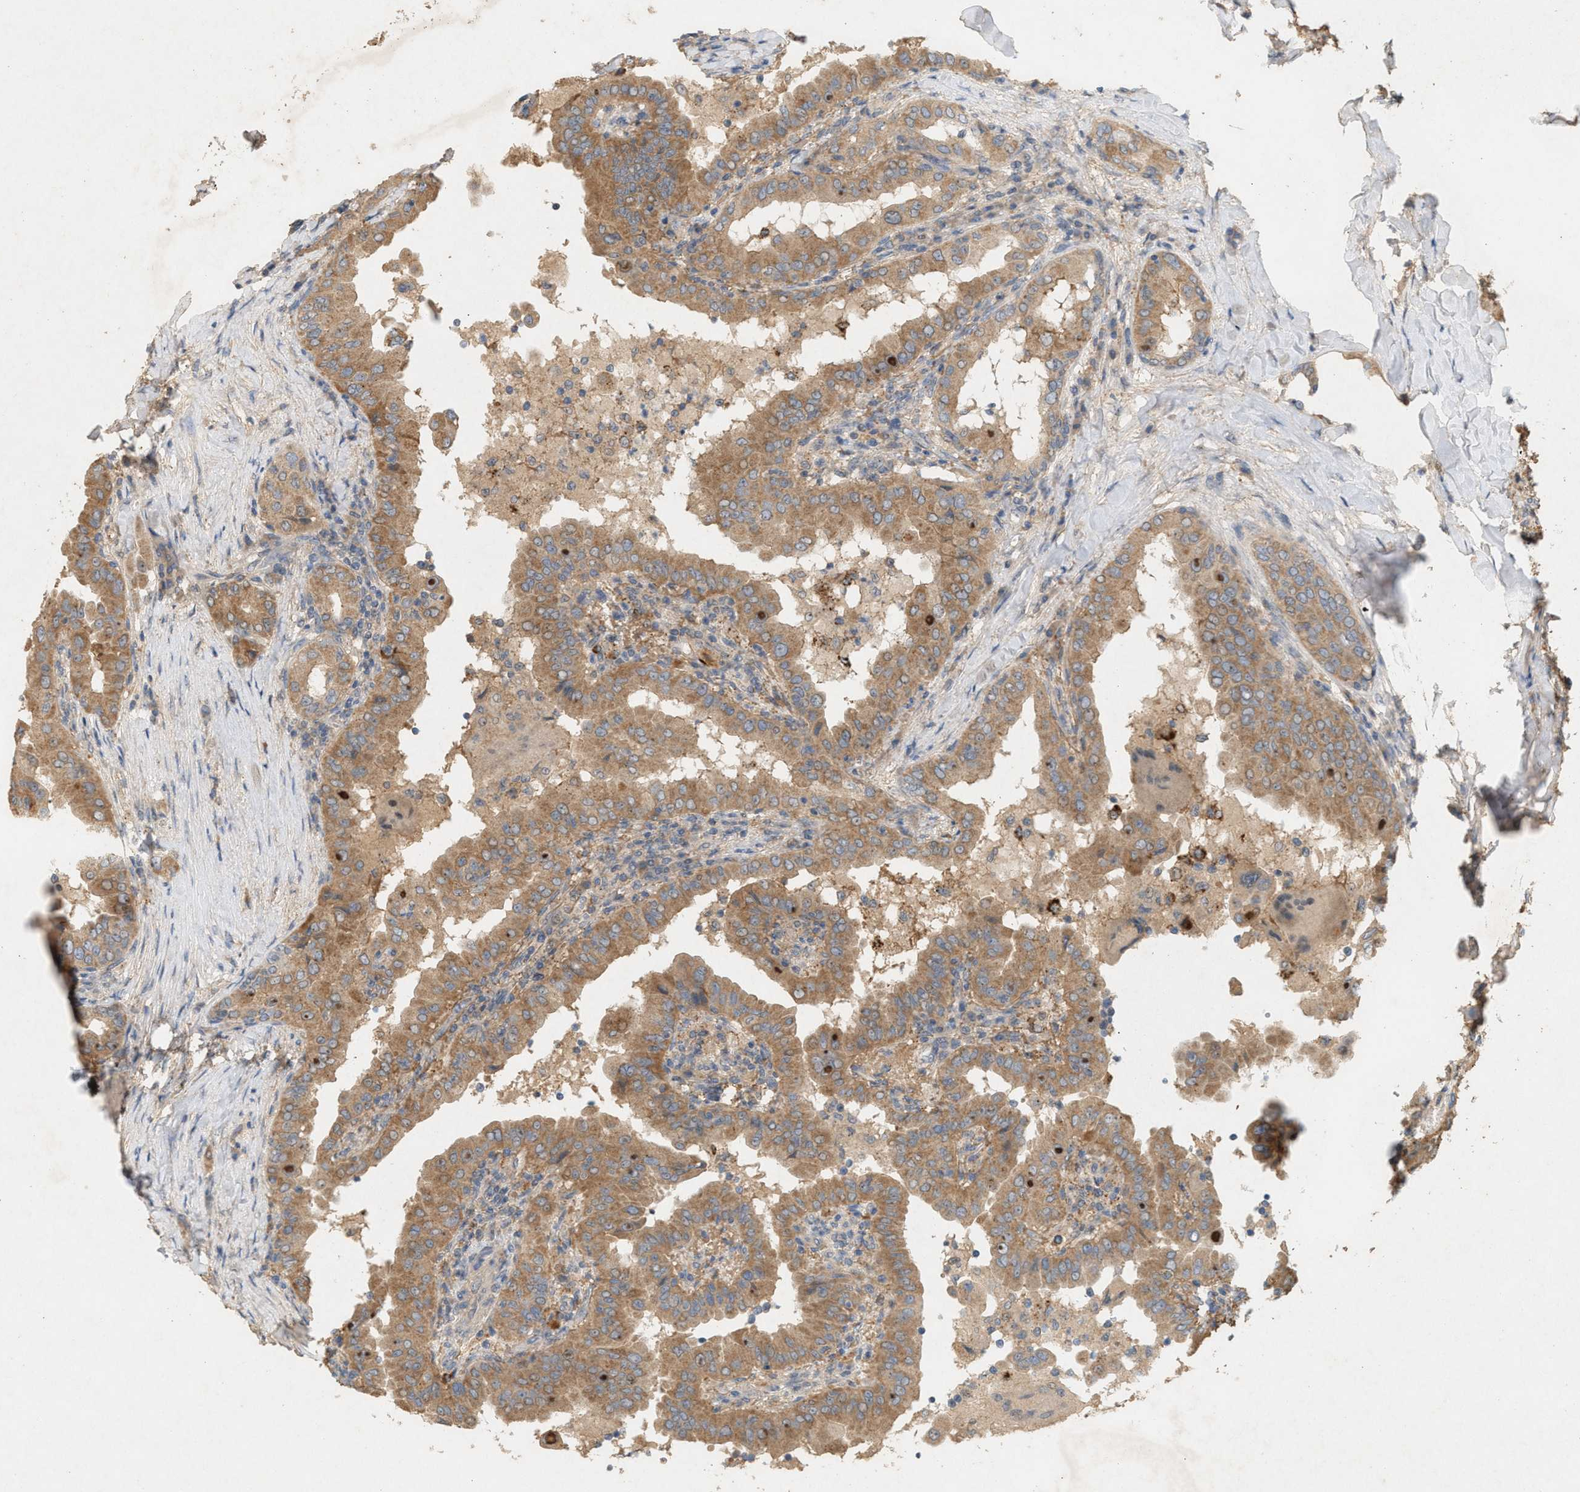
{"staining": {"intensity": "moderate", "quantity": ">75%", "location": "cytoplasmic/membranous"}, "tissue": "thyroid cancer", "cell_type": "Tumor cells", "image_type": "cancer", "snomed": [{"axis": "morphology", "description": "Papillary adenocarcinoma, NOS"}, {"axis": "topography", "description": "Thyroid gland"}], "caption": "An image of human thyroid papillary adenocarcinoma stained for a protein shows moderate cytoplasmic/membranous brown staining in tumor cells.", "gene": "DCAF7", "patient": {"sex": "male", "age": 33}}